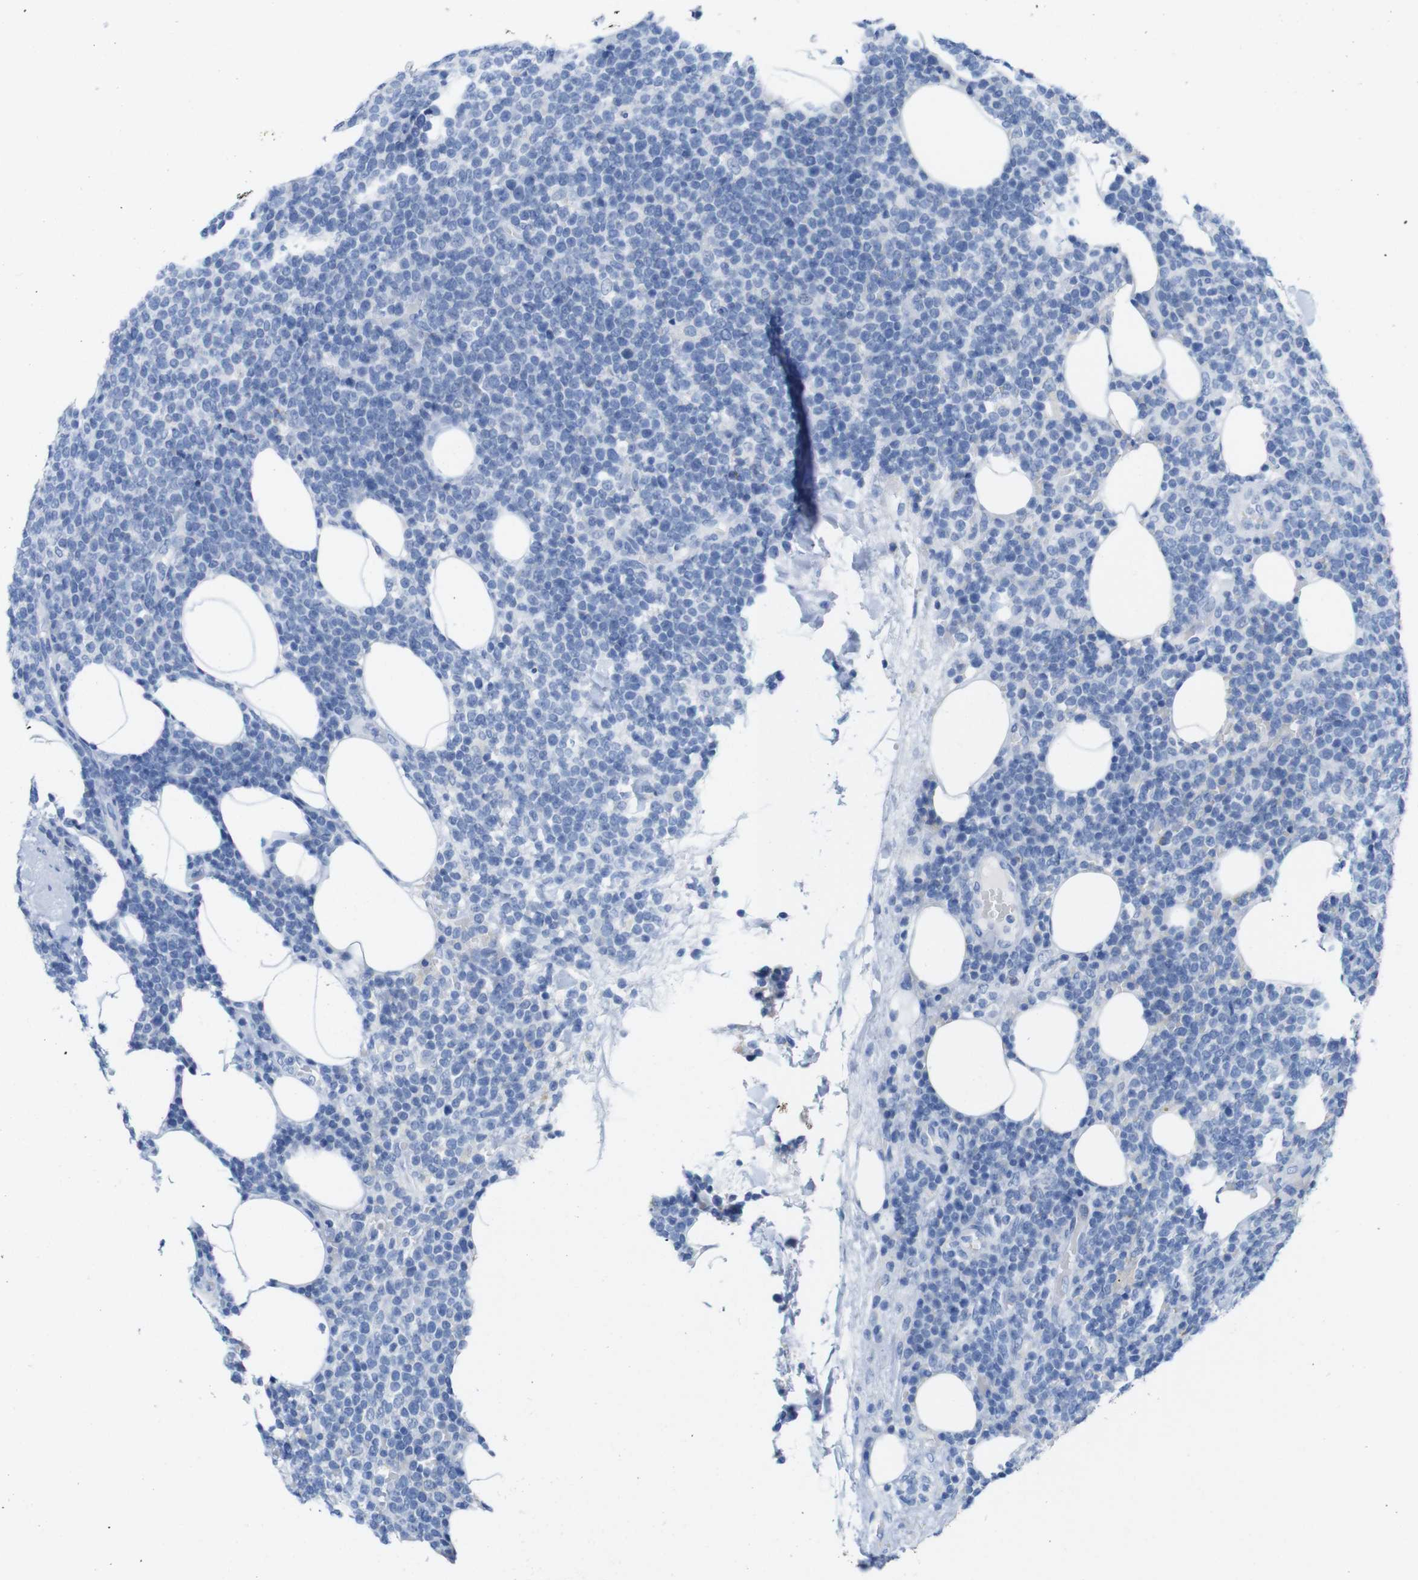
{"staining": {"intensity": "negative", "quantity": "none", "location": "none"}, "tissue": "lymphoma", "cell_type": "Tumor cells", "image_type": "cancer", "snomed": [{"axis": "morphology", "description": "Malignant lymphoma, non-Hodgkin's type, High grade"}, {"axis": "topography", "description": "Lymph node"}], "caption": "A high-resolution histopathology image shows immunohistochemistry staining of lymphoma, which displays no significant positivity in tumor cells.", "gene": "LAG3", "patient": {"sex": "male", "age": 61}}